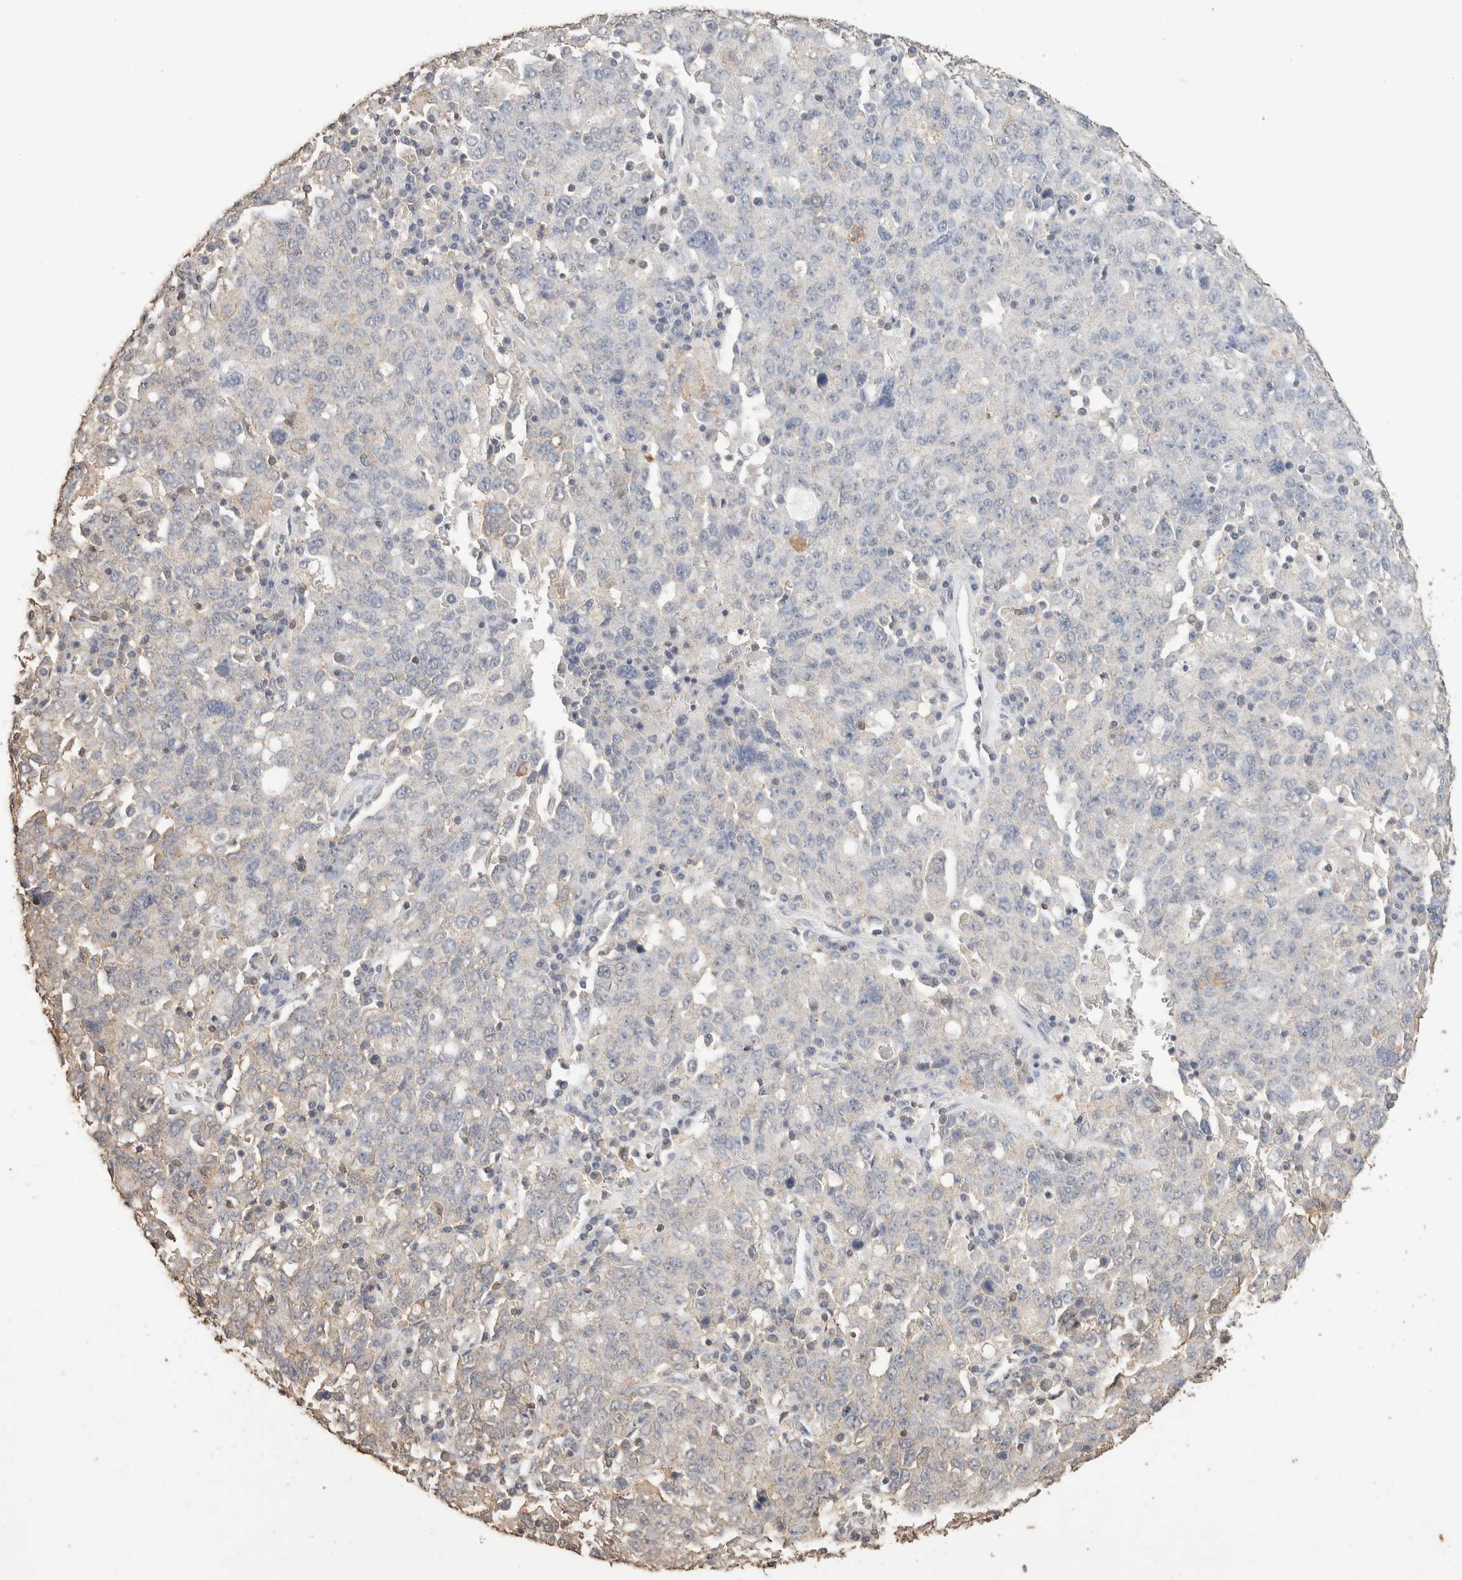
{"staining": {"intensity": "negative", "quantity": "none", "location": "none"}, "tissue": "ovarian cancer", "cell_type": "Tumor cells", "image_type": "cancer", "snomed": [{"axis": "morphology", "description": "Carcinoma, endometroid"}, {"axis": "topography", "description": "Ovary"}], "caption": "Protein analysis of endometroid carcinoma (ovarian) displays no significant expression in tumor cells.", "gene": "CX3CL1", "patient": {"sex": "female", "age": 62}}